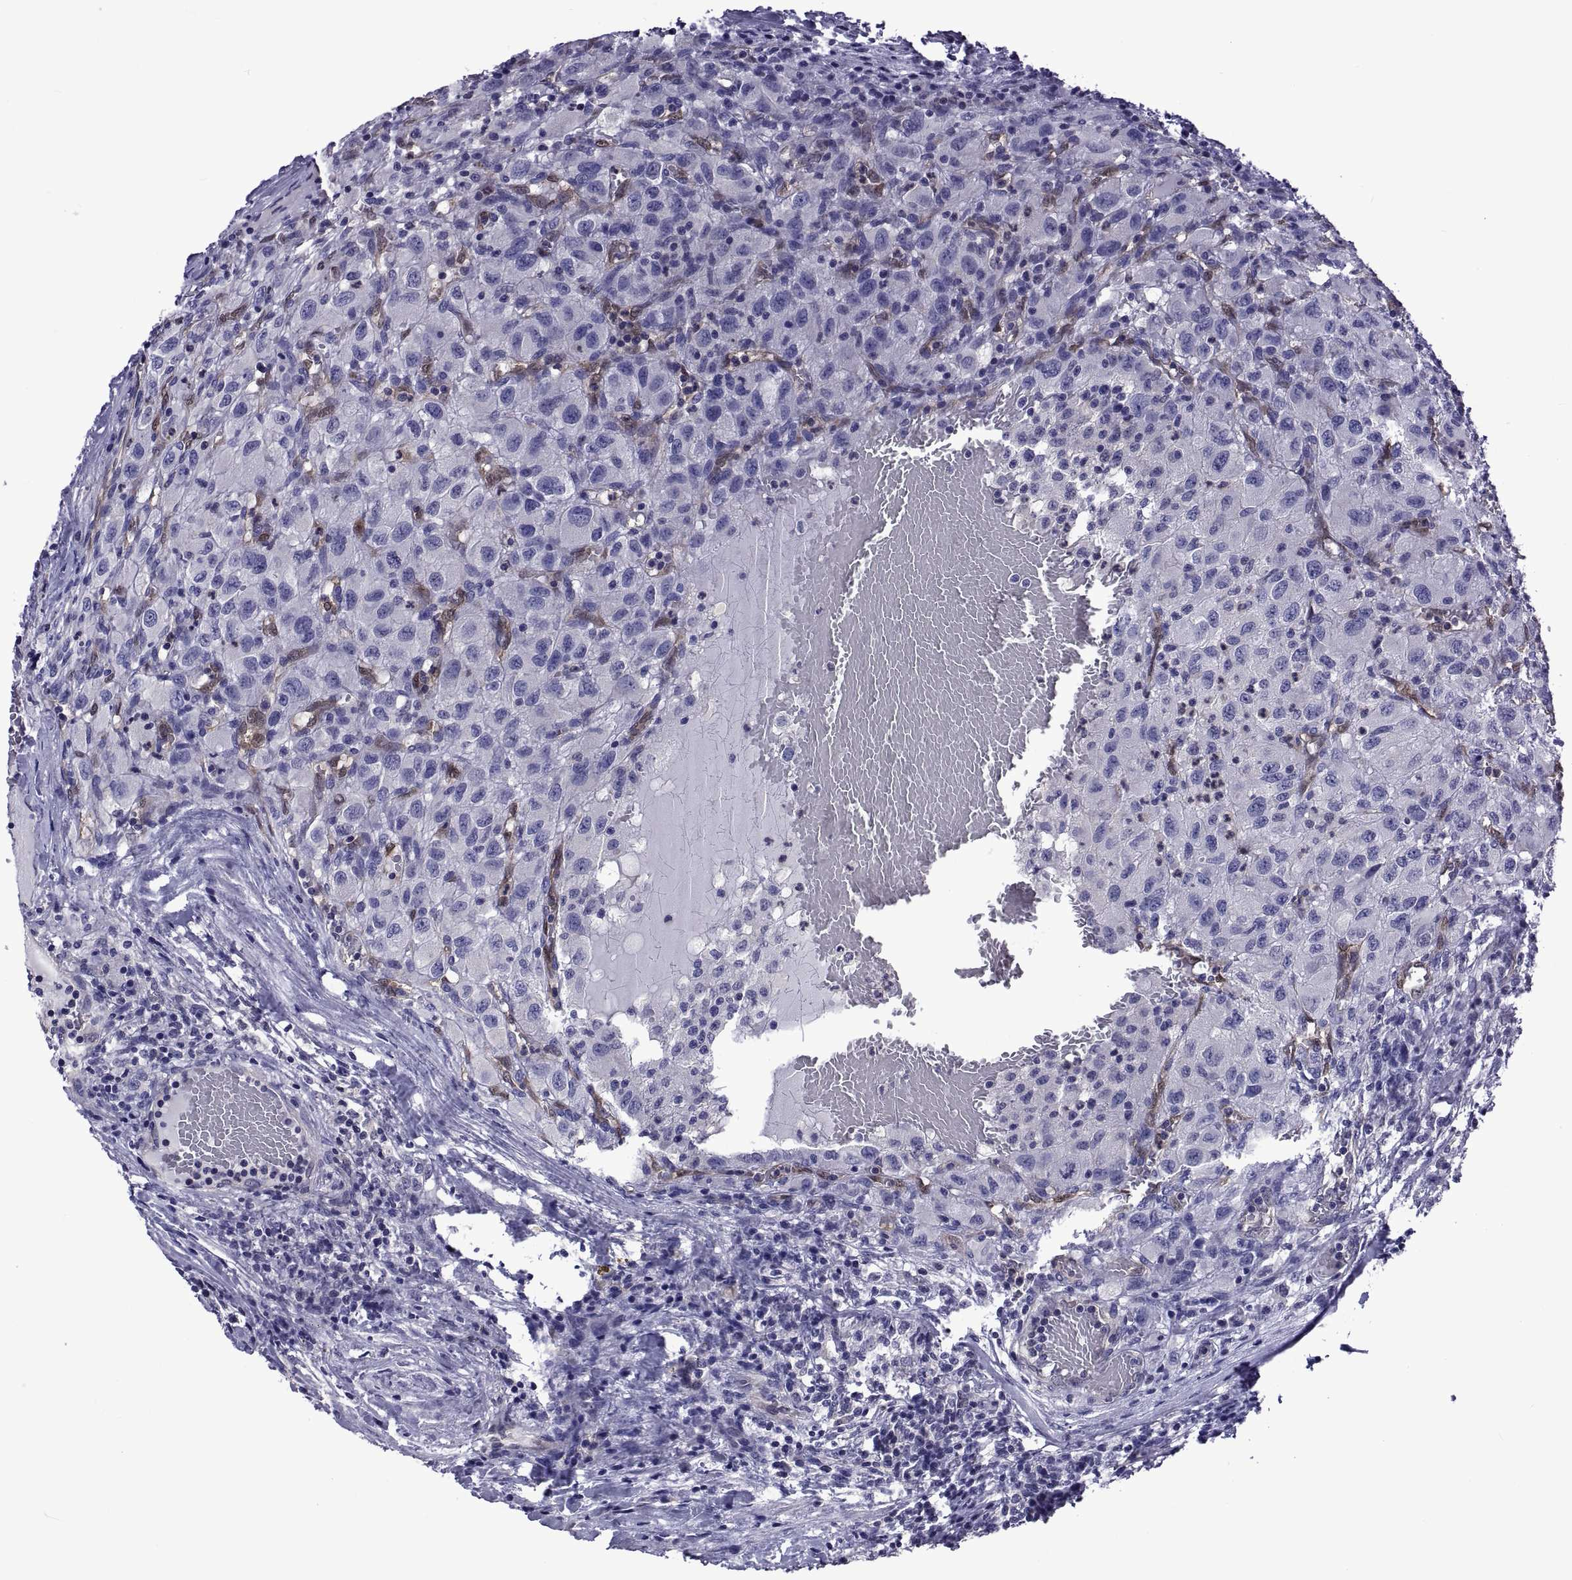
{"staining": {"intensity": "negative", "quantity": "none", "location": "none"}, "tissue": "renal cancer", "cell_type": "Tumor cells", "image_type": "cancer", "snomed": [{"axis": "morphology", "description": "Adenocarcinoma, NOS"}, {"axis": "topography", "description": "Kidney"}], "caption": "Tumor cells are negative for protein expression in human renal adenocarcinoma.", "gene": "LCN9", "patient": {"sex": "female", "age": 67}}